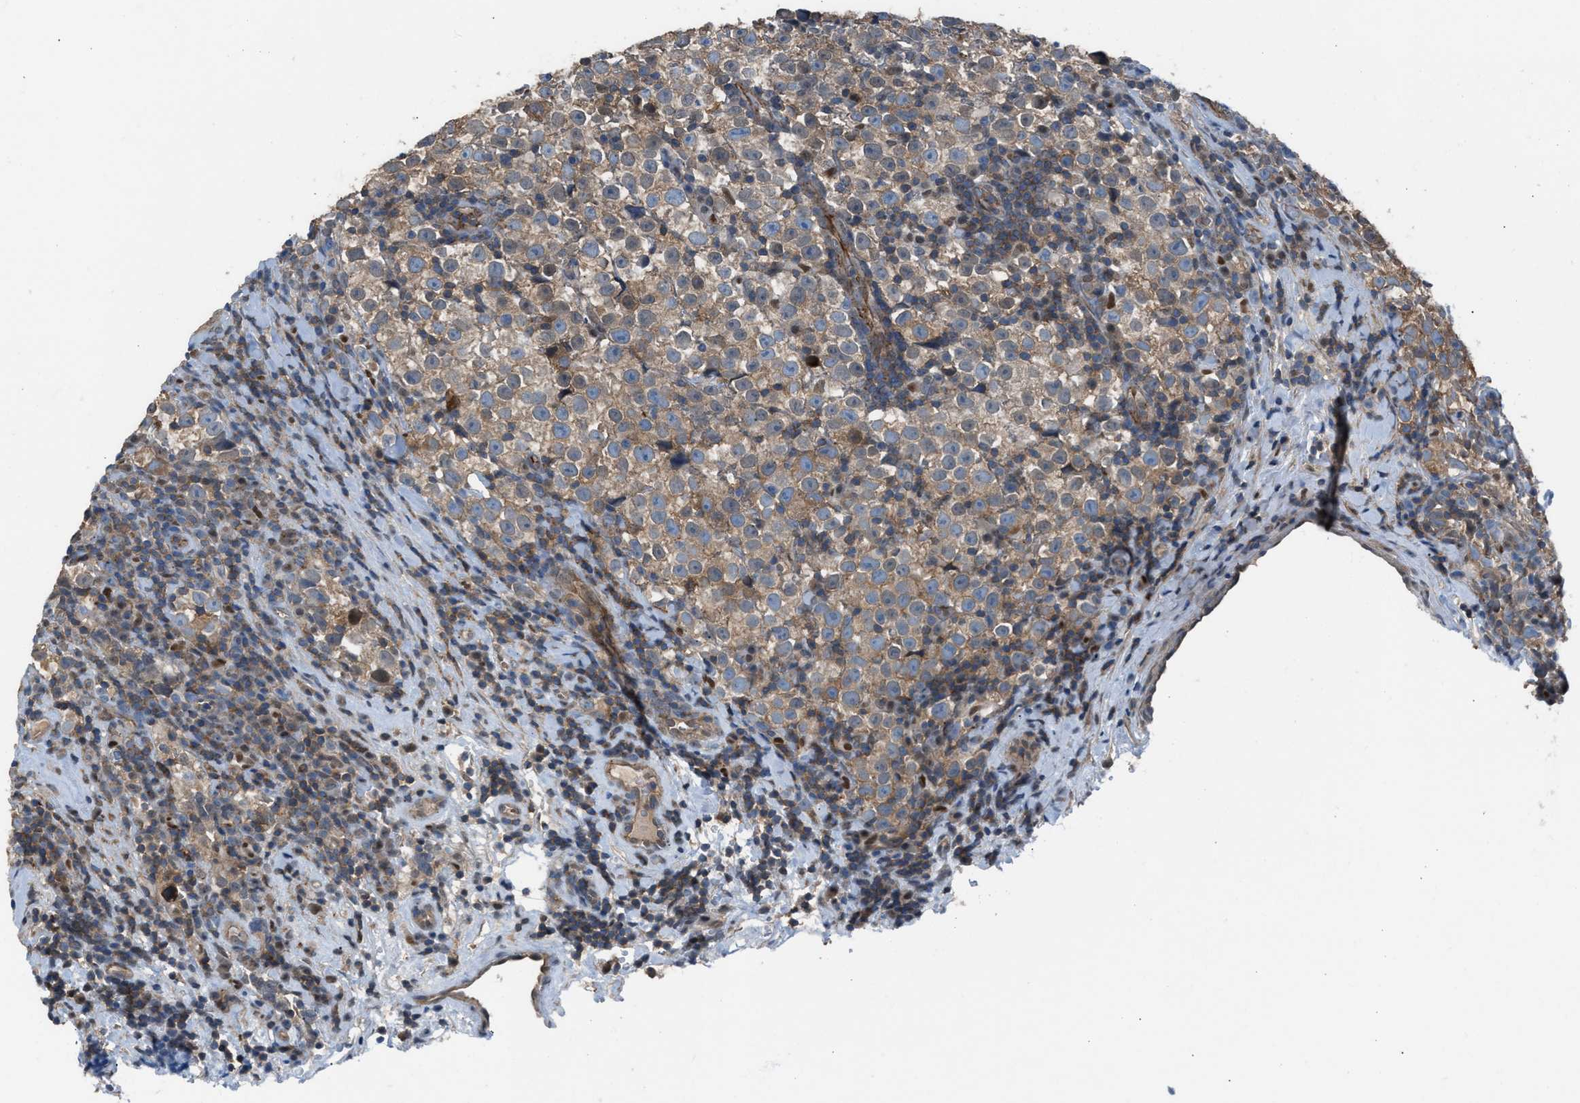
{"staining": {"intensity": "moderate", "quantity": ">75%", "location": "cytoplasmic/membranous"}, "tissue": "testis cancer", "cell_type": "Tumor cells", "image_type": "cancer", "snomed": [{"axis": "morphology", "description": "Normal tissue, NOS"}, {"axis": "morphology", "description": "Seminoma, NOS"}, {"axis": "topography", "description": "Testis"}], "caption": "The immunohistochemical stain labels moderate cytoplasmic/membranous staining in tumor cells of testis cancer (seminoma) tissue.", "gene": "CRTC1", "patient": {"sex": "male", "age": 43}}